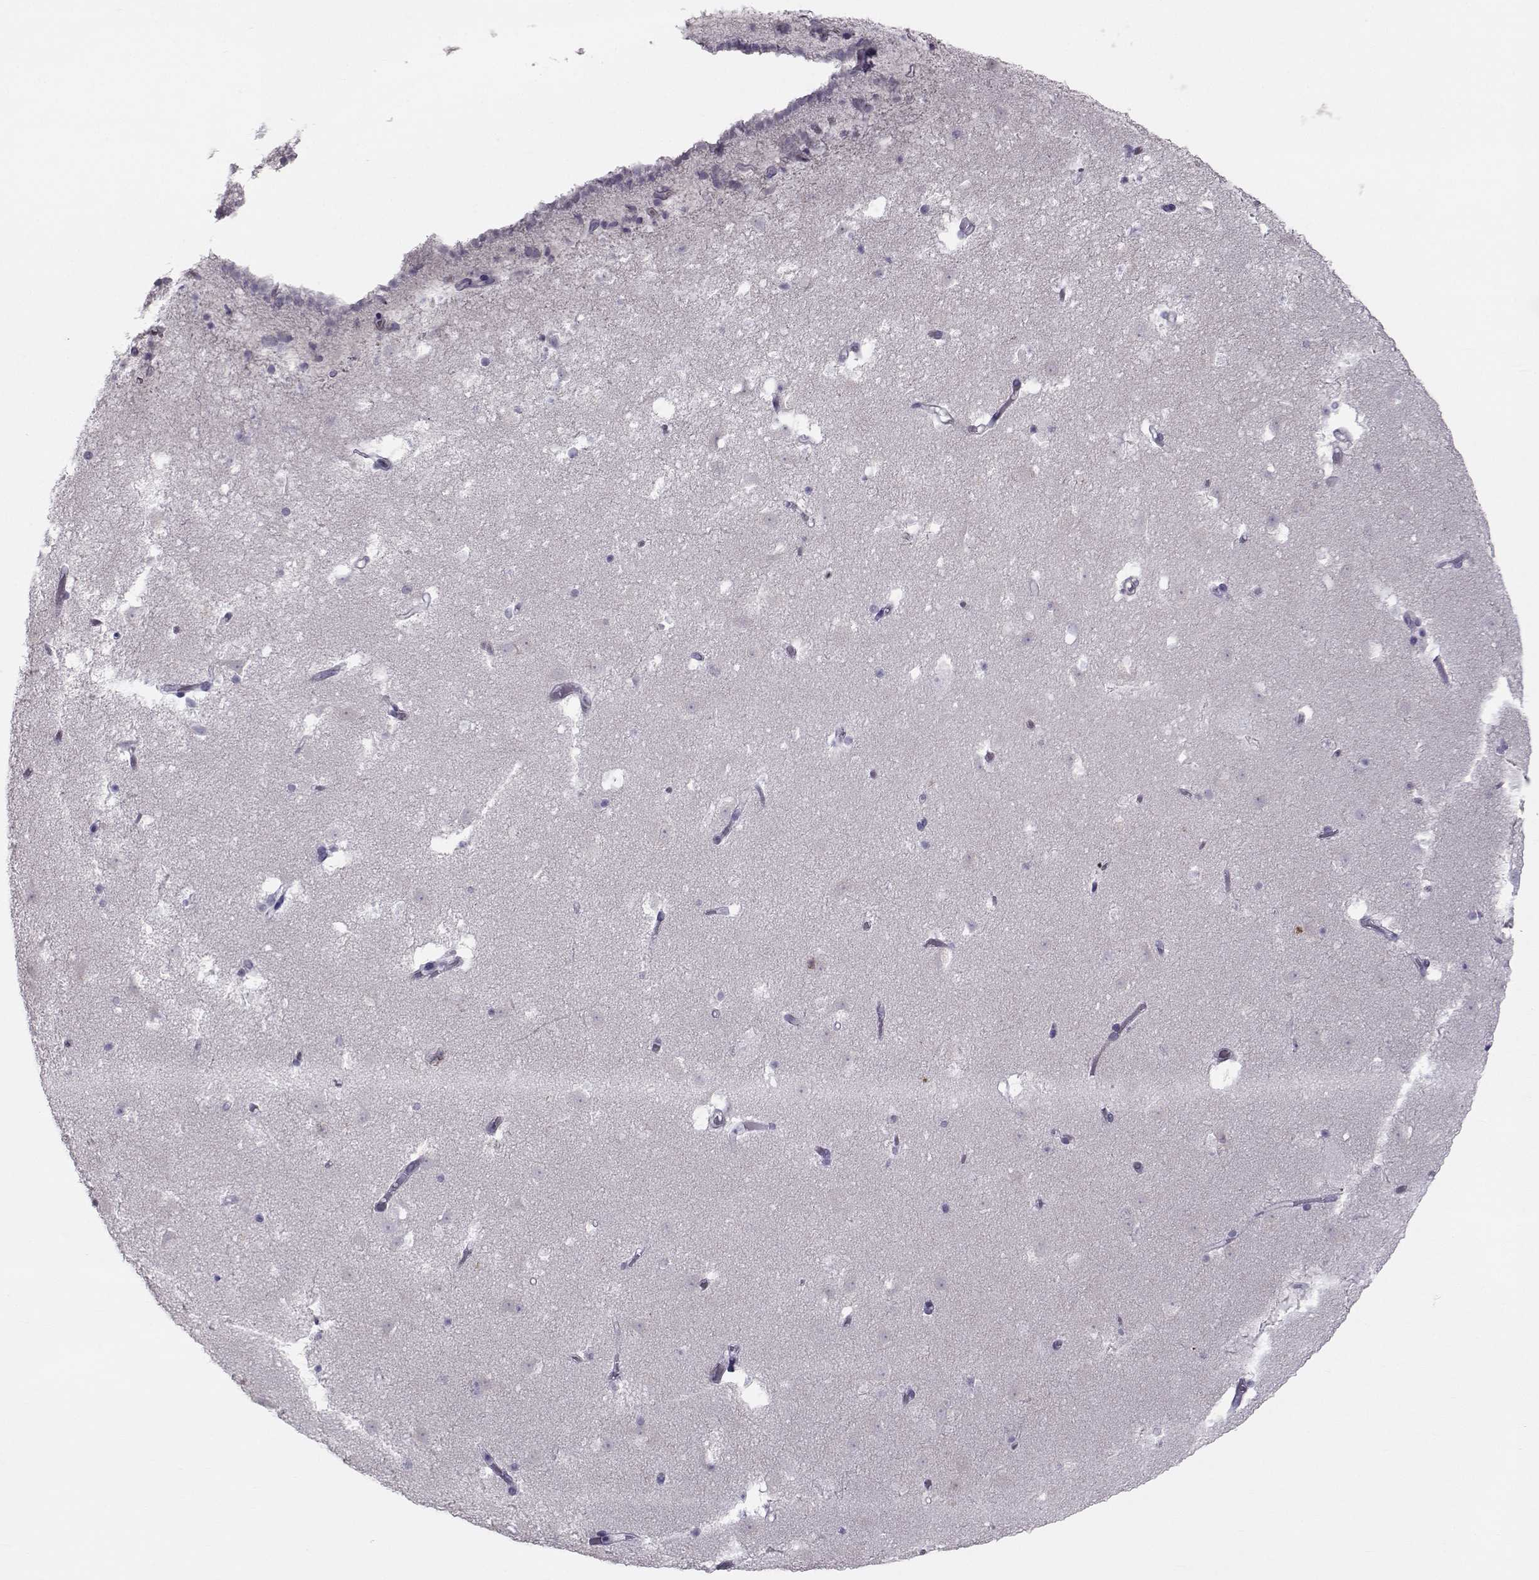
{"staining": {"intensity": "negative", "quantity": "none", "location": "none"}, "tissue": "caudate", "cell_type": "Glial cells", "image_type": "normal", "snomed": [{"axis": "morphology", "description": "Normal tissue, NOS"}, {"axis": "topography", "description": "Lateral ventricle wall"}], "caption": "Immunohistochemistry micrograph of benign caudate: human caudate stained with DAB (3,3'-diaminobenzidine) demonstrates no significant protein positivity in glial cells.", "gene": "GARIN3", "patient": {"sex": "female", "age": 42}}